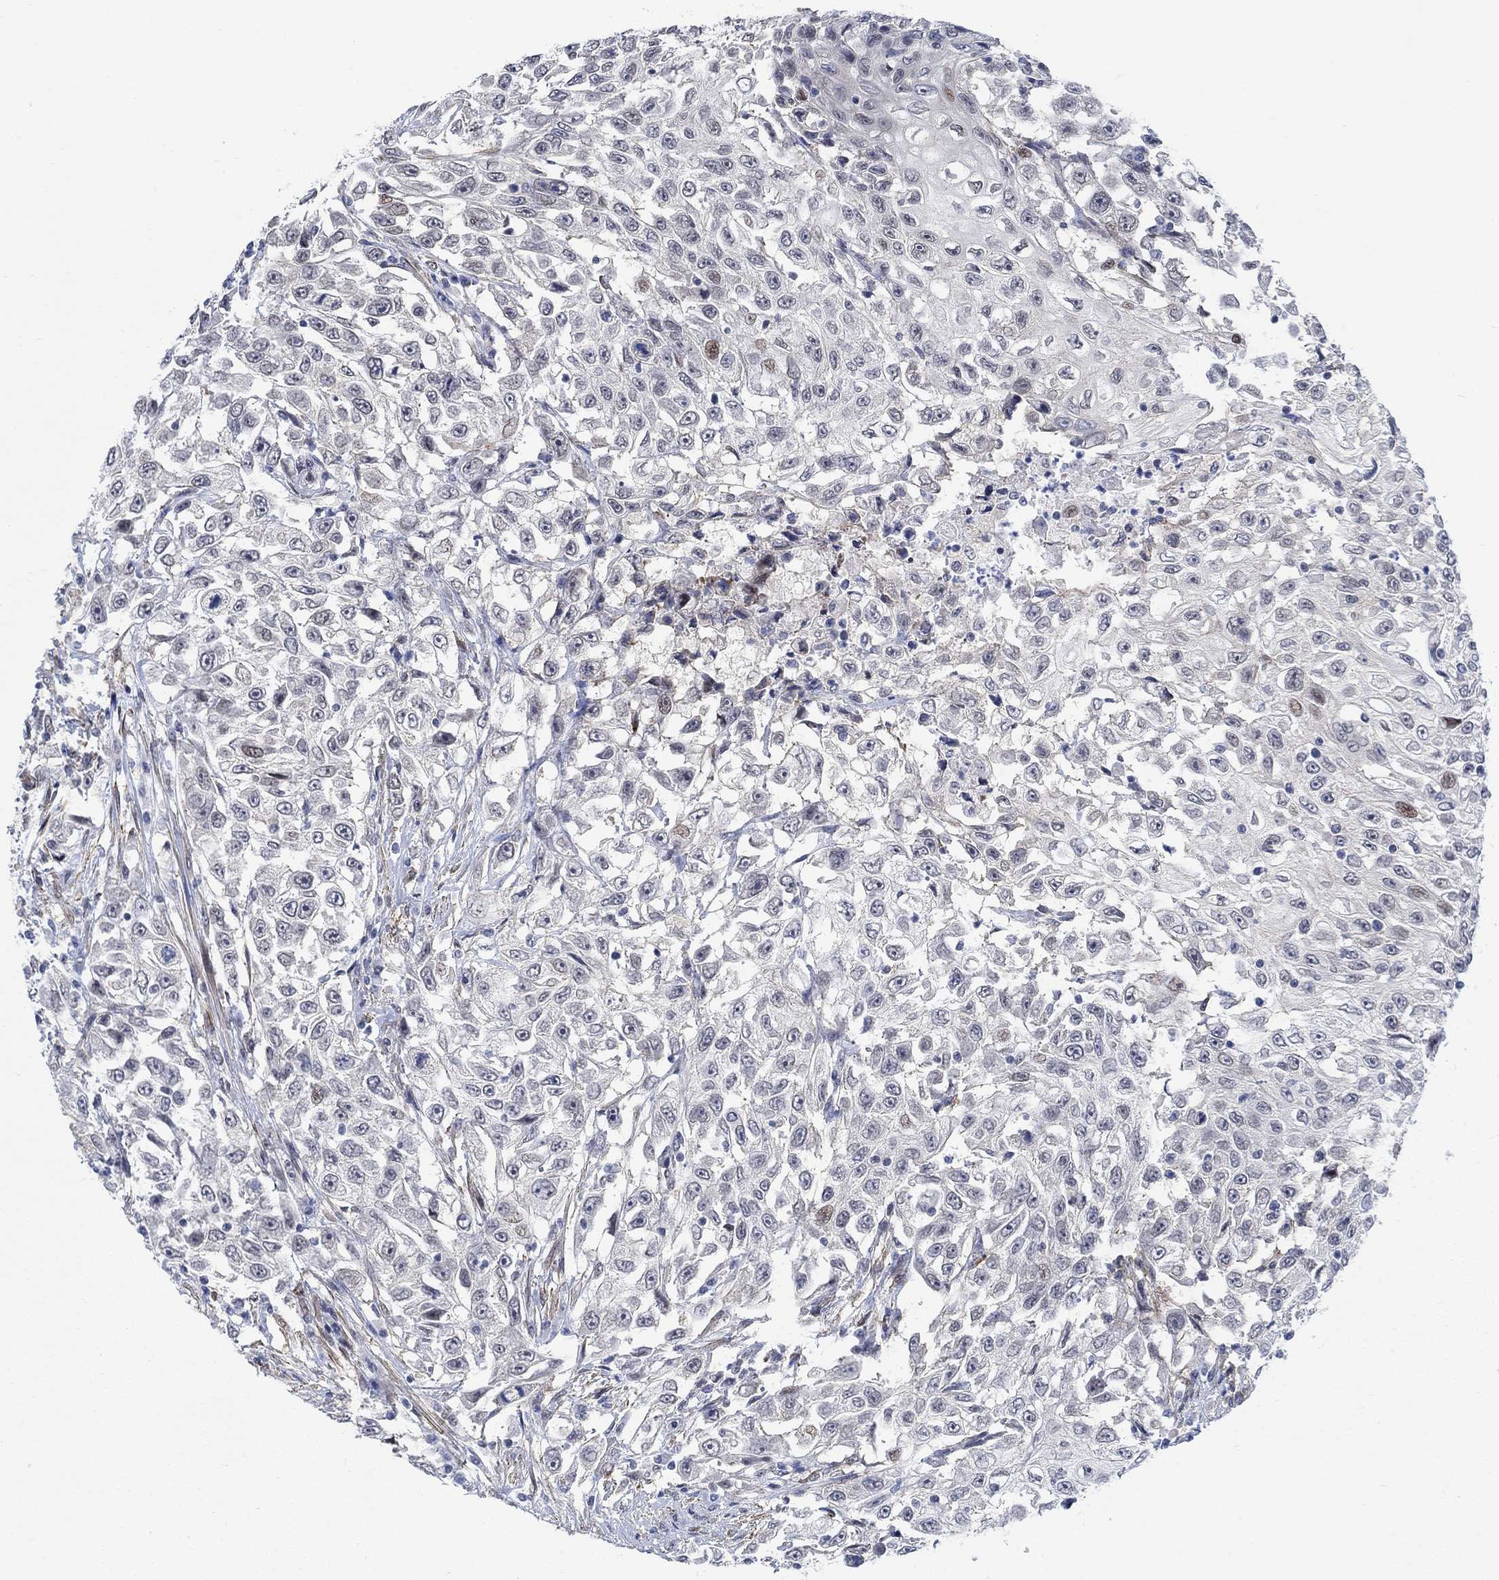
{"staining": {"intensity": "weak", "quantity": "<25%", "location": "nuclear"}, "tissue": "urothelial cancer", "cell_type": "Tumor cells", "image_type": "cancer", "snomed": [{"axis": "morphology", "description": "Urothelial carcinoma, High grade"}, {"axis": "topography", "description": "Urinary bladder"}], "caption": "This is an immunohistochemistry micrograph of human urothelial cancer. There is no staining in tumor cells.", "gene": "KCNH8", "patient": {"sex": "female", "age": 56}}